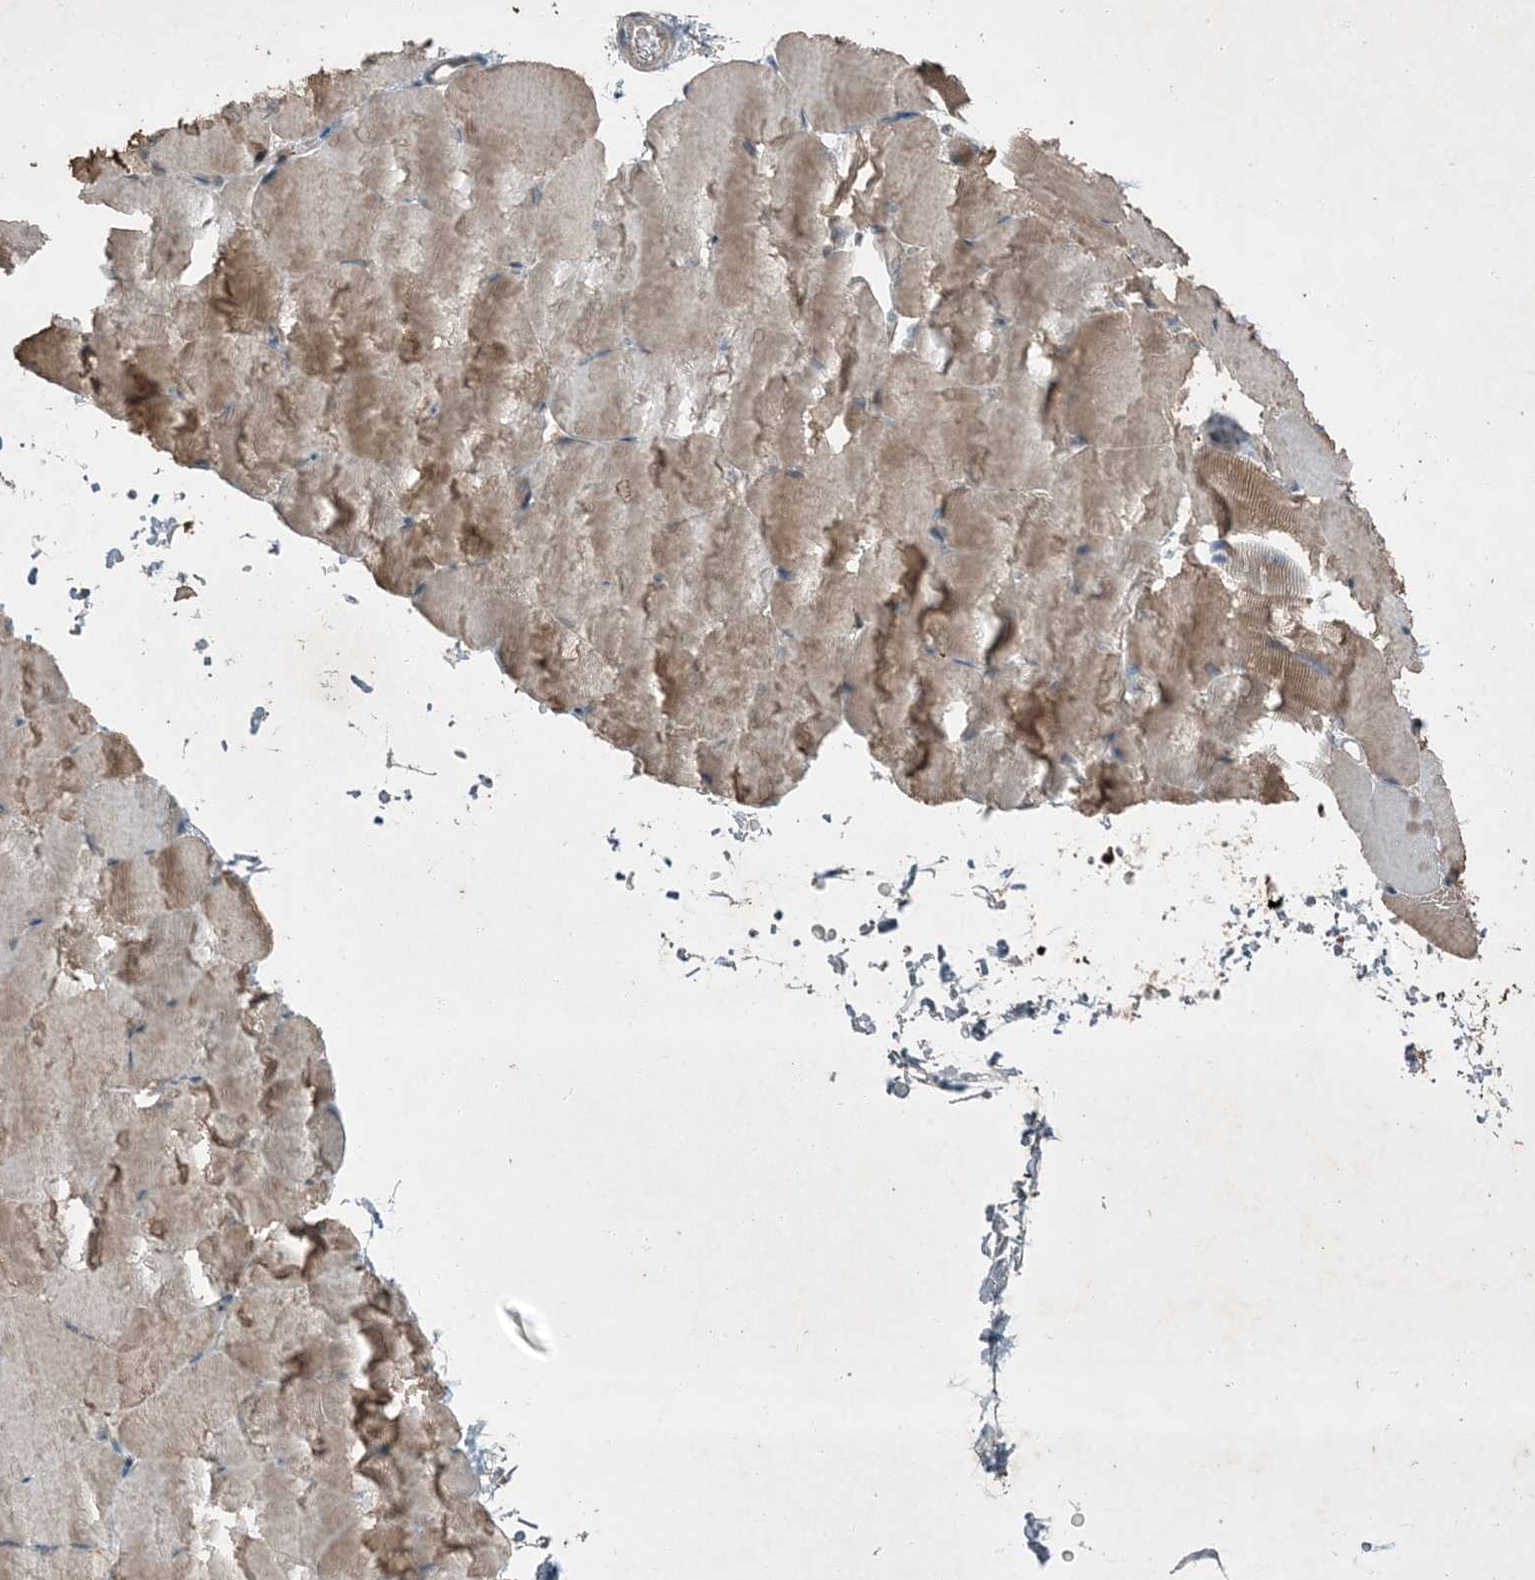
{"staining": {"intensity": "moderate", "quantity": "25%-75%", "location": "cytoplasmic/membranous"}, "tissue": "skeletal muscle", "cell_type": "Myocytes", "image_type": "normal", "snomed": [{"axis": "morphology", "description": "Normal tissue, NOS"}, {"axis": "topography", "description": "Skeletal muscle"}, {"axis": "topography", "description": "Parathyroid gland"}], "caption": "Immunohistochemical staining of unremarkable human skeletal muscle demonstrates medium levels of moderate cytoplasmic/membranous expression in approximately 25%-75% of myocytes.", "gene": "MDN1", "patient": {"sex": "female", "age": 37}}